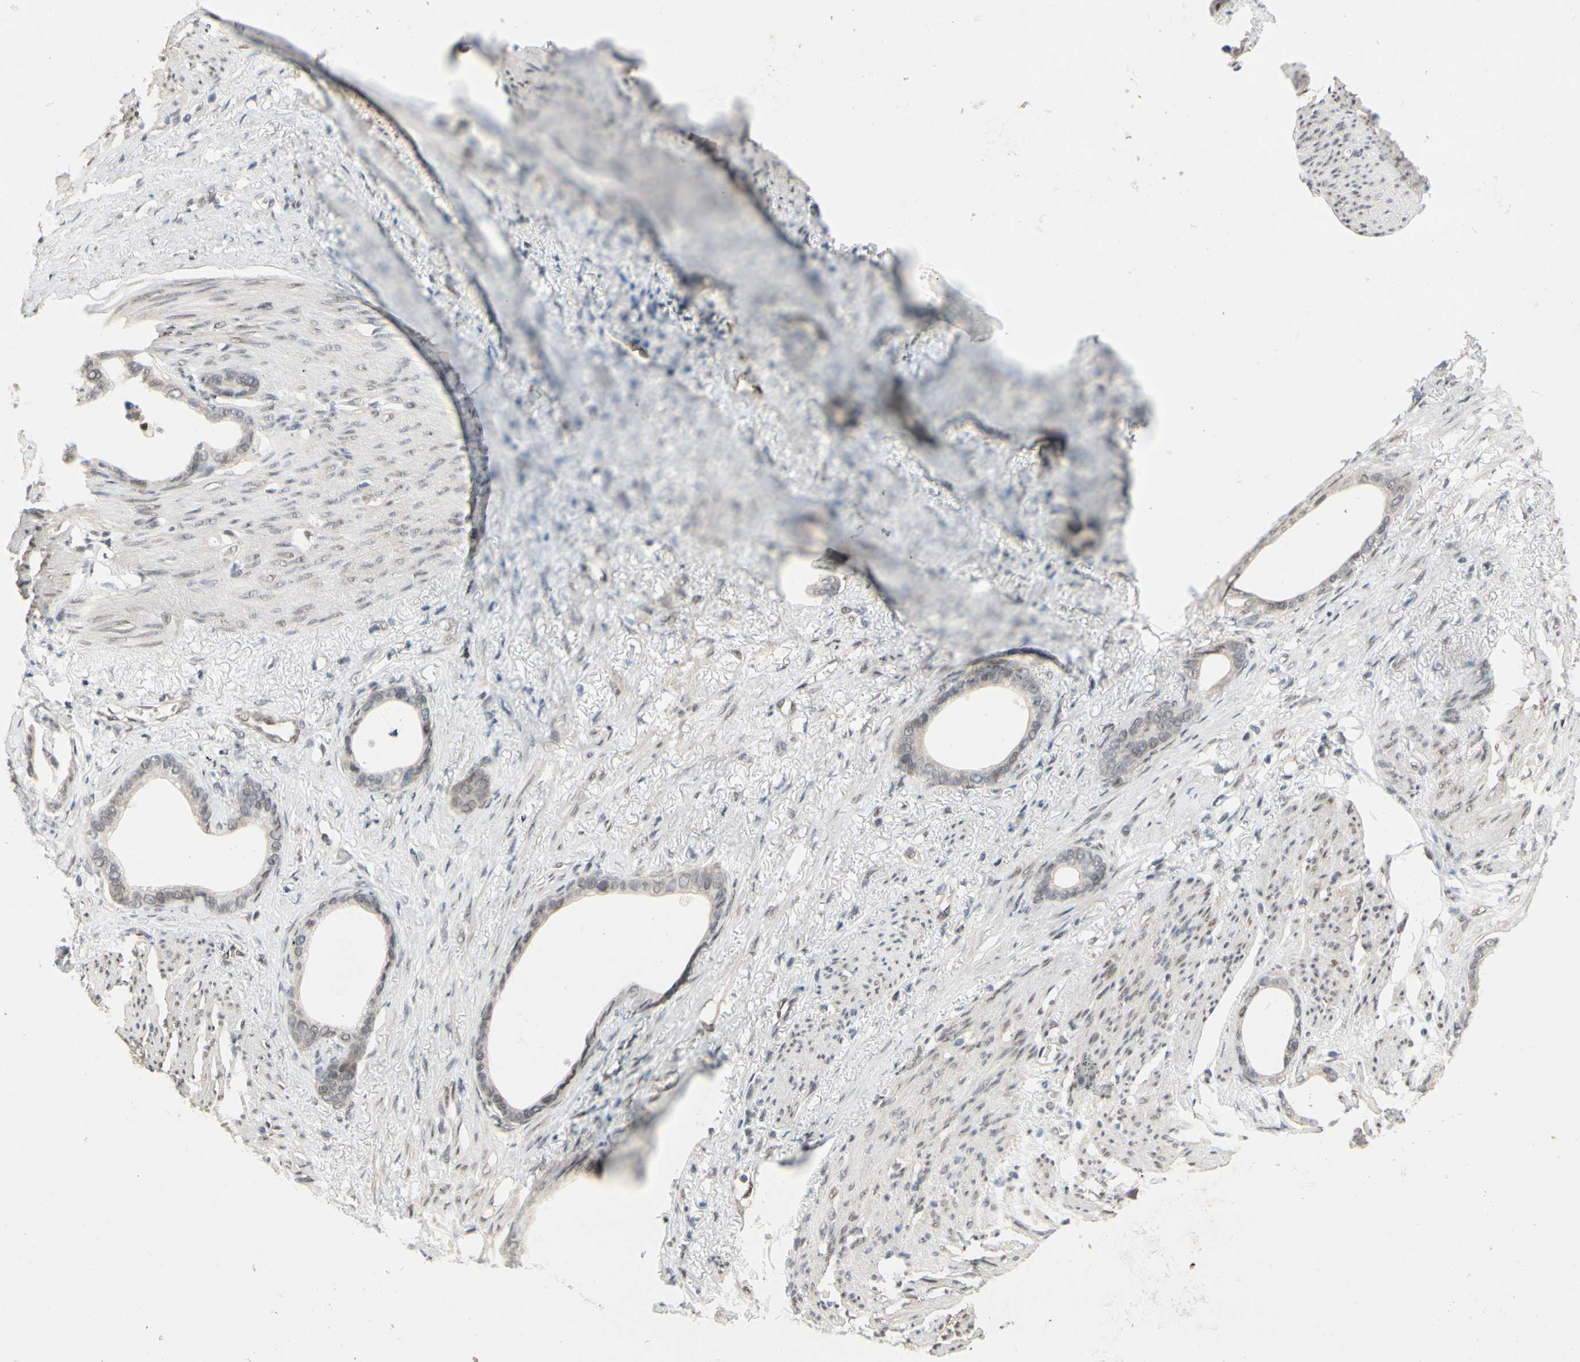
{"staining": {"intensity": "weak", "quantity": "<25%", "location": "nuclear"}, "tissue": "stomach cancer", "cell_type": "Tumor cells", "image_type": "cancer", "snomed": [{"axis": "morphology", "description": "Adenocarcinoma, NOS"}, {"axis": "topography", "description": "Stomach"}], "caption": "An image of human stomach cancer (adenocarcinoma) is negative for staining in tumor cells.", "gene": "TAF4", "patient": {"sex": "female", "age": 75}}